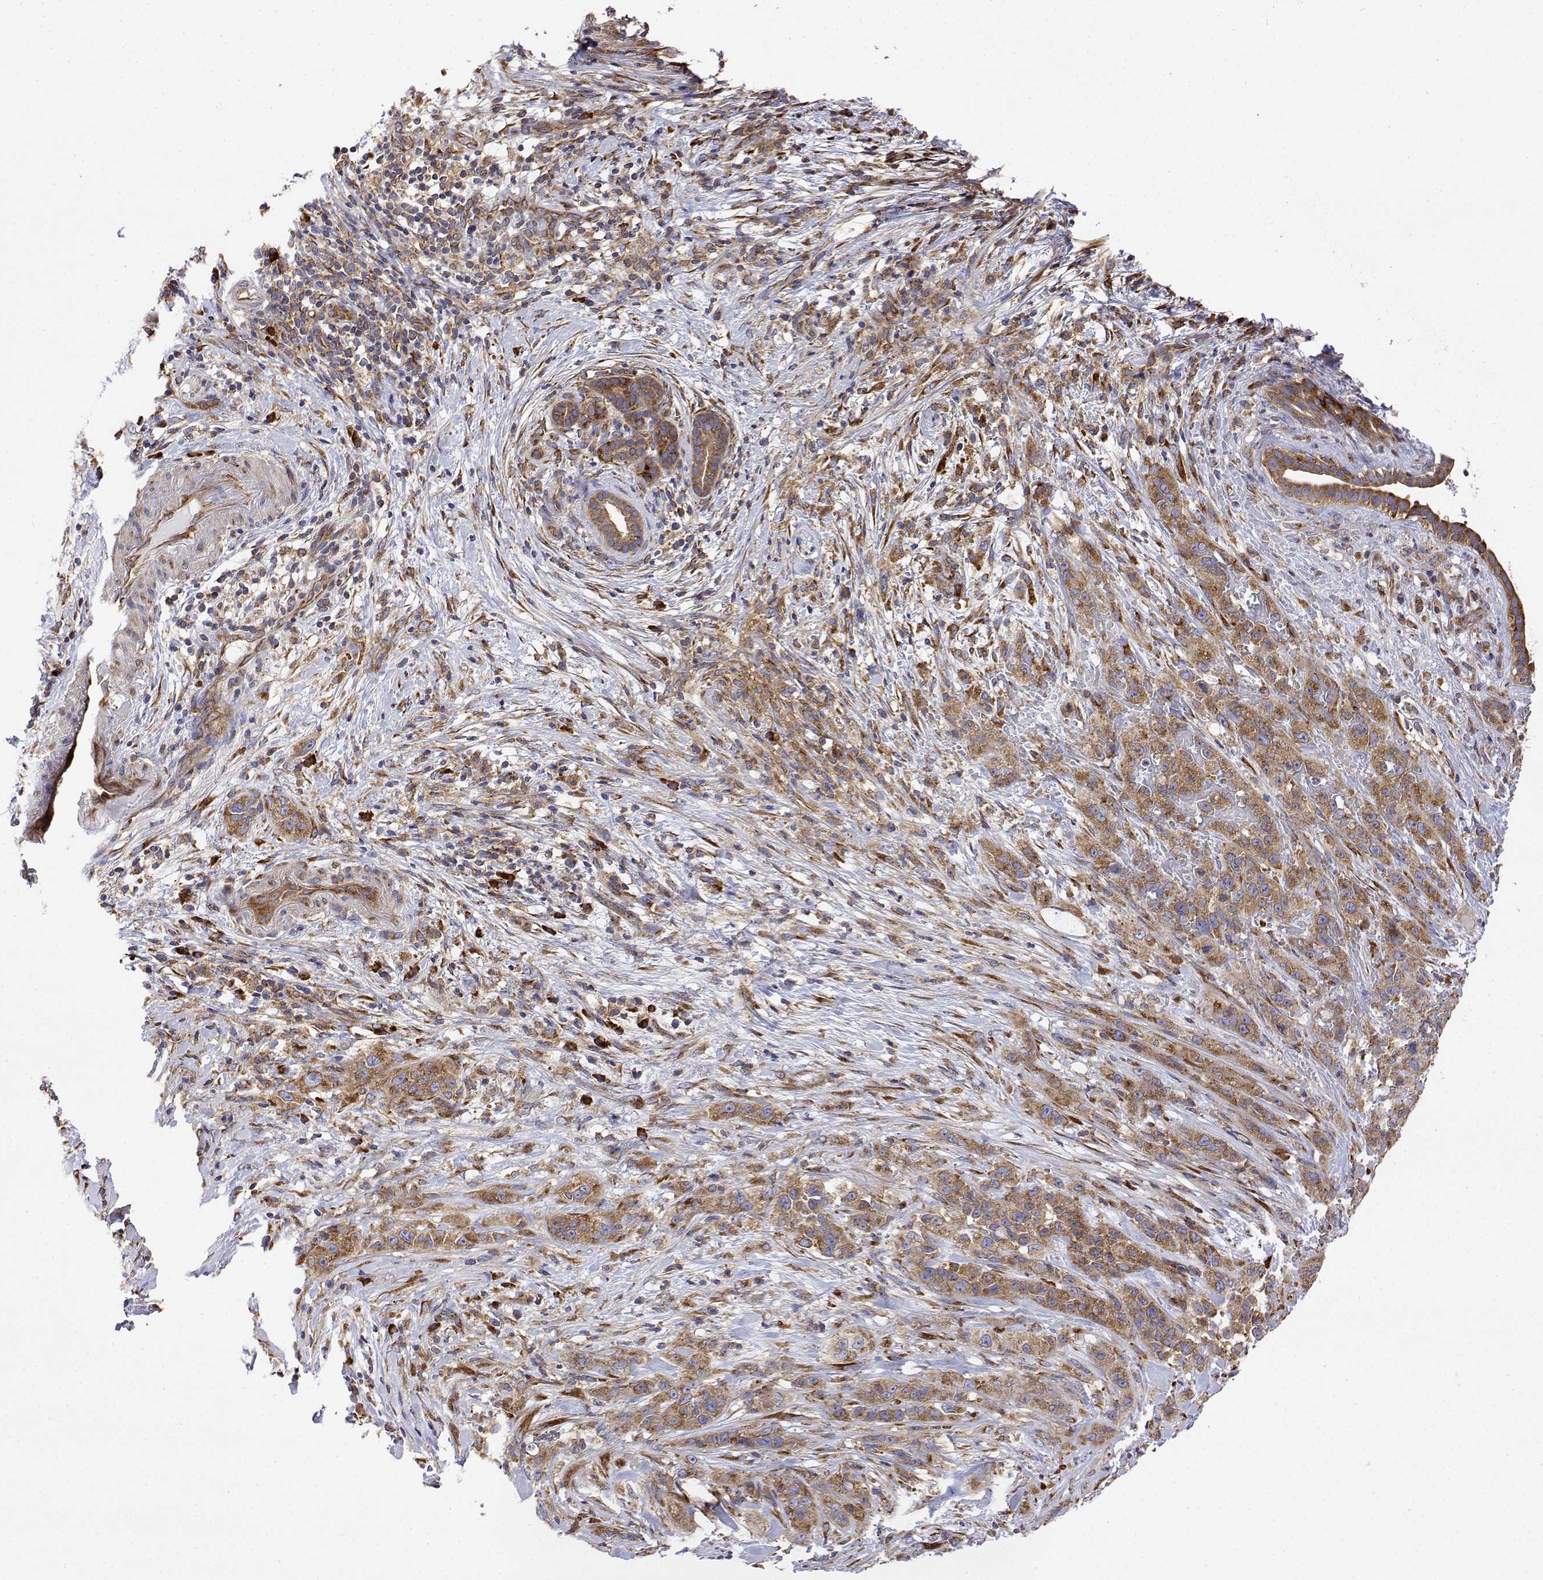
{"staining": {"intensity": "moderate", "quantity": ">75%", "location": "cytoplasmic/membranous"}, "tissue": "pancreatic cancer", "cell_type": "Tumor cells", "image_type": "cancer", "snomed": [{"axis": "morphology", "description": "Adenocarcinoma, NOS"}, {"axis": "topography", "description": "Pancreas"}], "caption": "Pancreatic cancer stained with a brown dye shows moderate cytoplasmic/membranous positive staining in approximately >75% of tumor cells.", "gene": "EEF1G", "patient": {"sex": "male", "age": 44}}